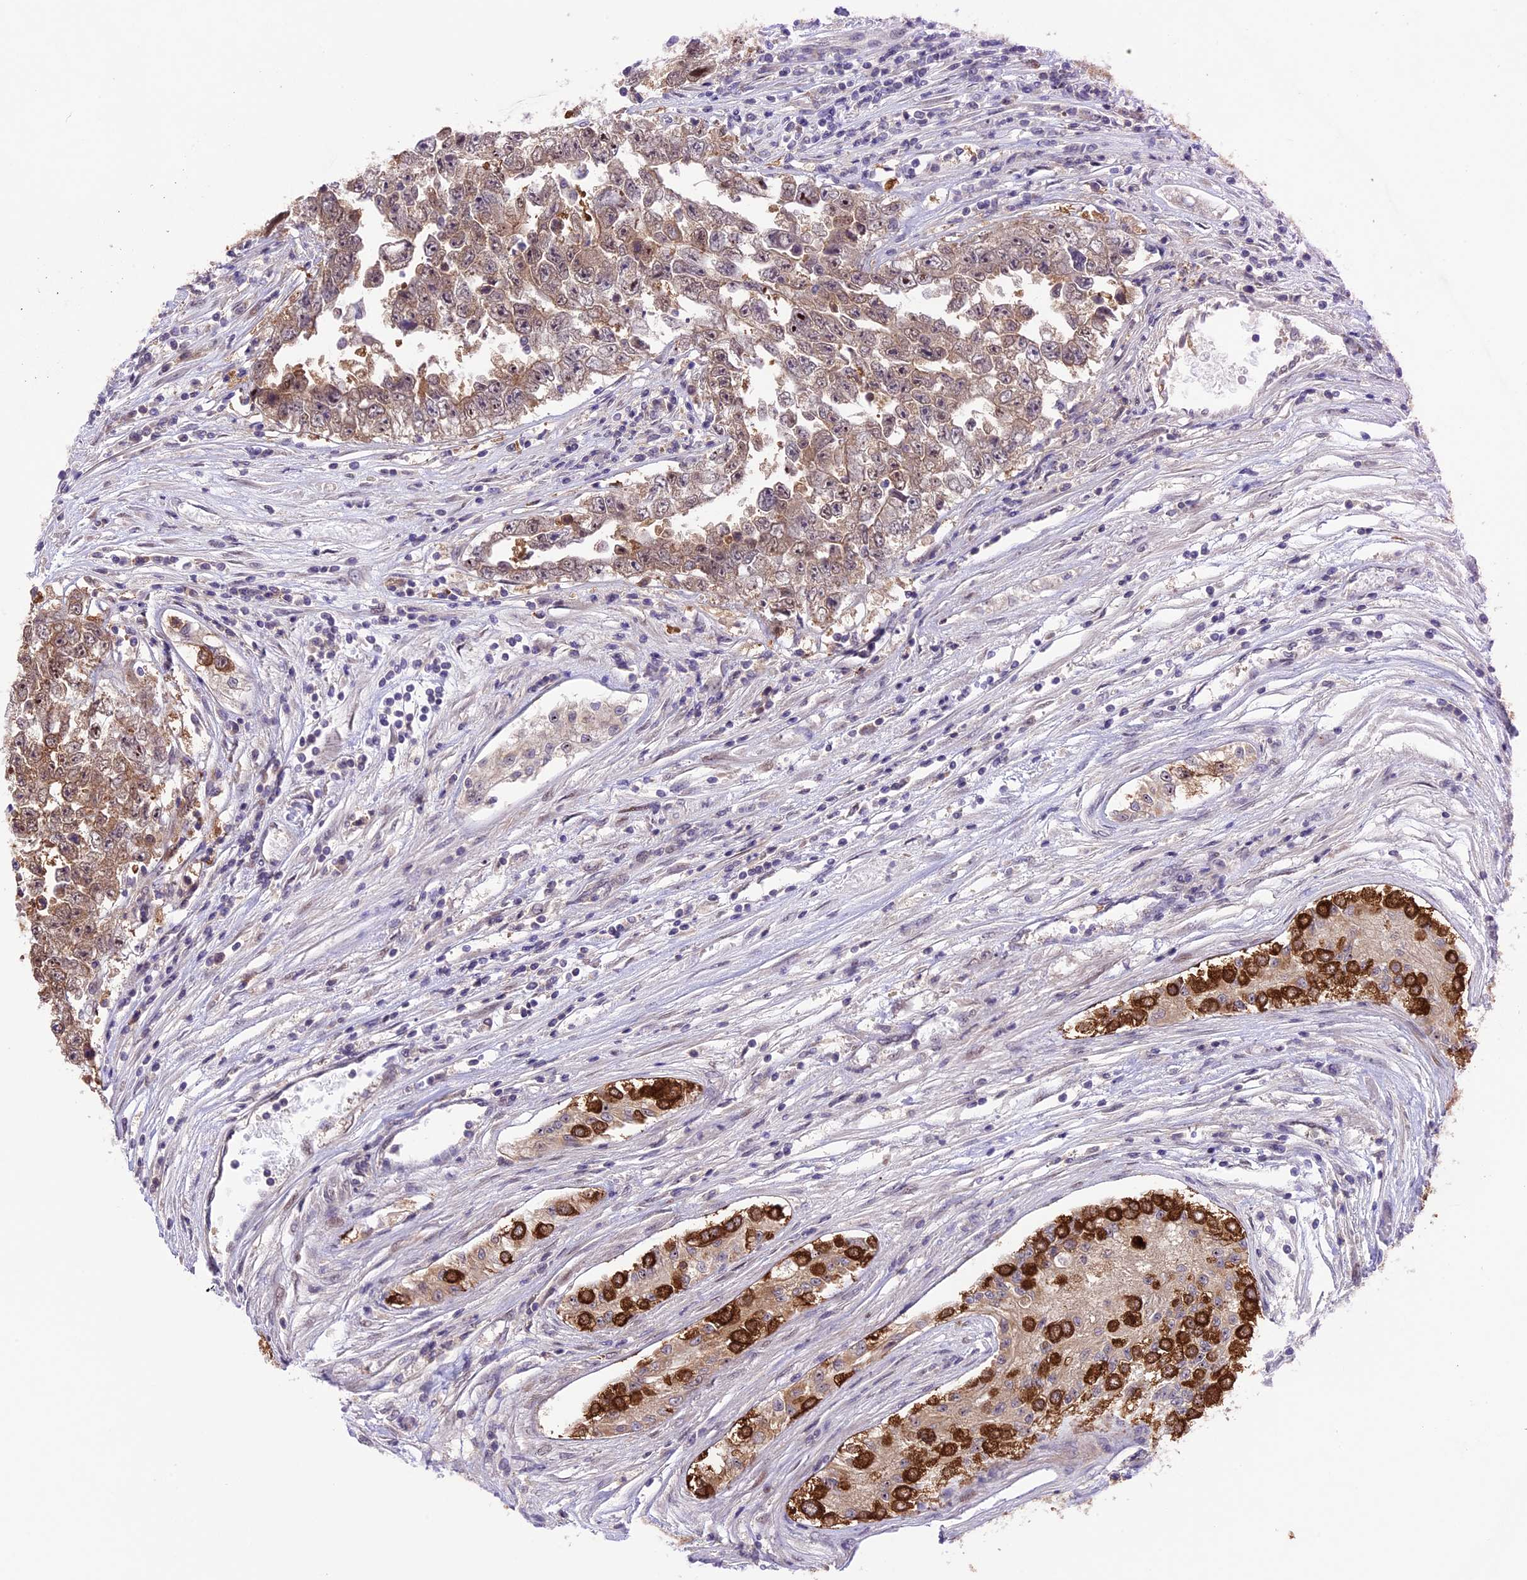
{"staining": {"intensity": "moderate", "quantity": ">75%", "location": "cytoplasmic/membranous"}, "tissue": "testis cancer", "cell_type": "Tumor cells", "image_type": "cancer", "snomed": [{"axis": "morphology", "description": "Carcinoma, Embryonal, NOS"}, {"axis": "topography", "description": "Testis"}], "caption": "Testis embryonal carcinoma stained with a protein marker demonstrates moderate staining in tumor cells.", "gene": "XKR7", "patient": {"sex": "male", "age": 25}}